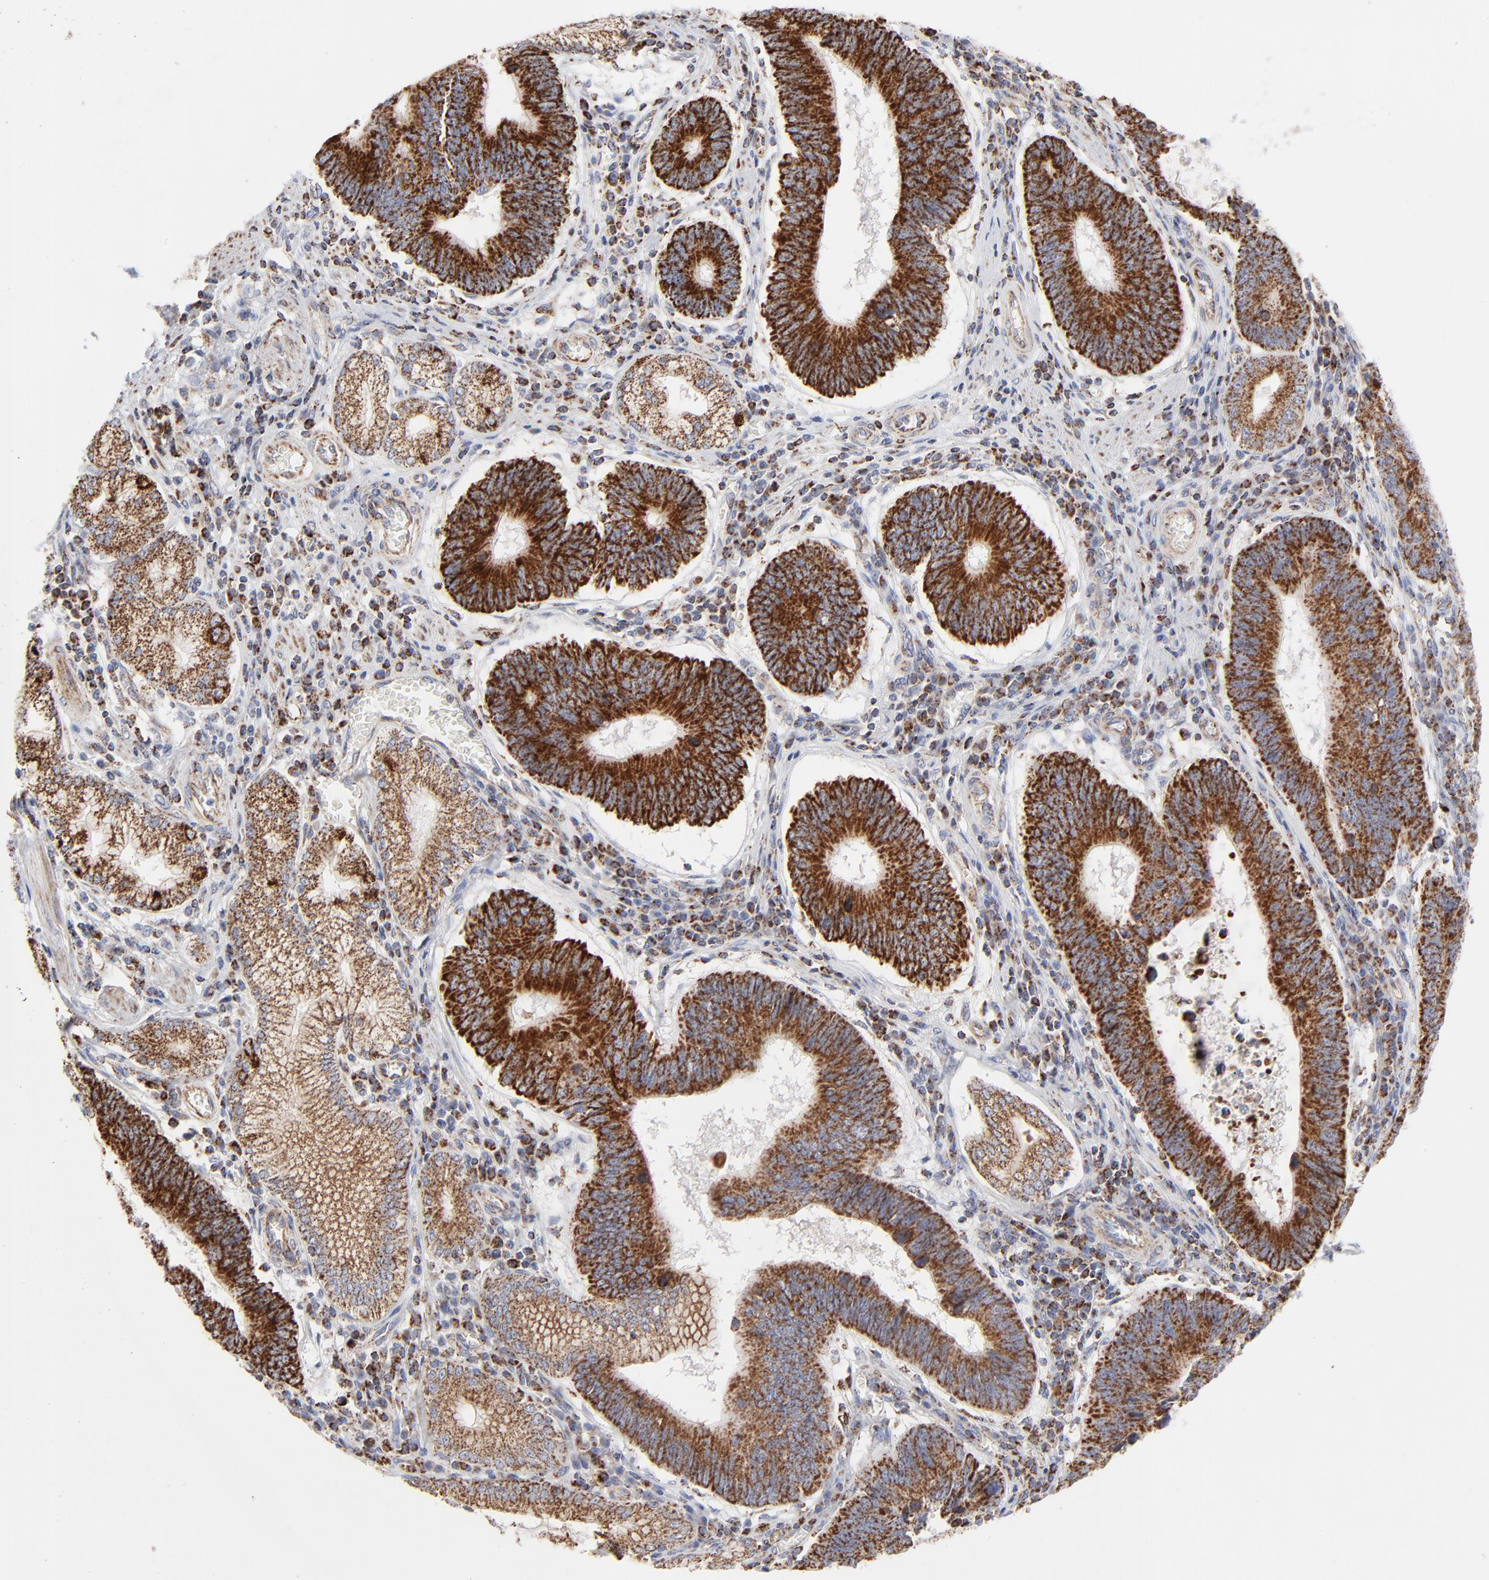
{"staining": {"intensity": "strong", "quantity": ">75%", "location": "cytoplasmic/membranous"}, "tissue": "stomach cancer", "cell_type": "Tumor cells", "image_type": "cancer", "snomed": [{"axis": "morphology", "description": "Adenocarcinoma, NOS"}, {"axis": "topography", "description": "Stomach"}], "caption": "Immunohistochemical staining of adenocarcinoma (stomach) exhibits high levels of strong cytoplasmic/membranous expression in approximately >75% of tumor cells.", "gene": "ASB3", "patient": {"sex": "male", "age": 59}}